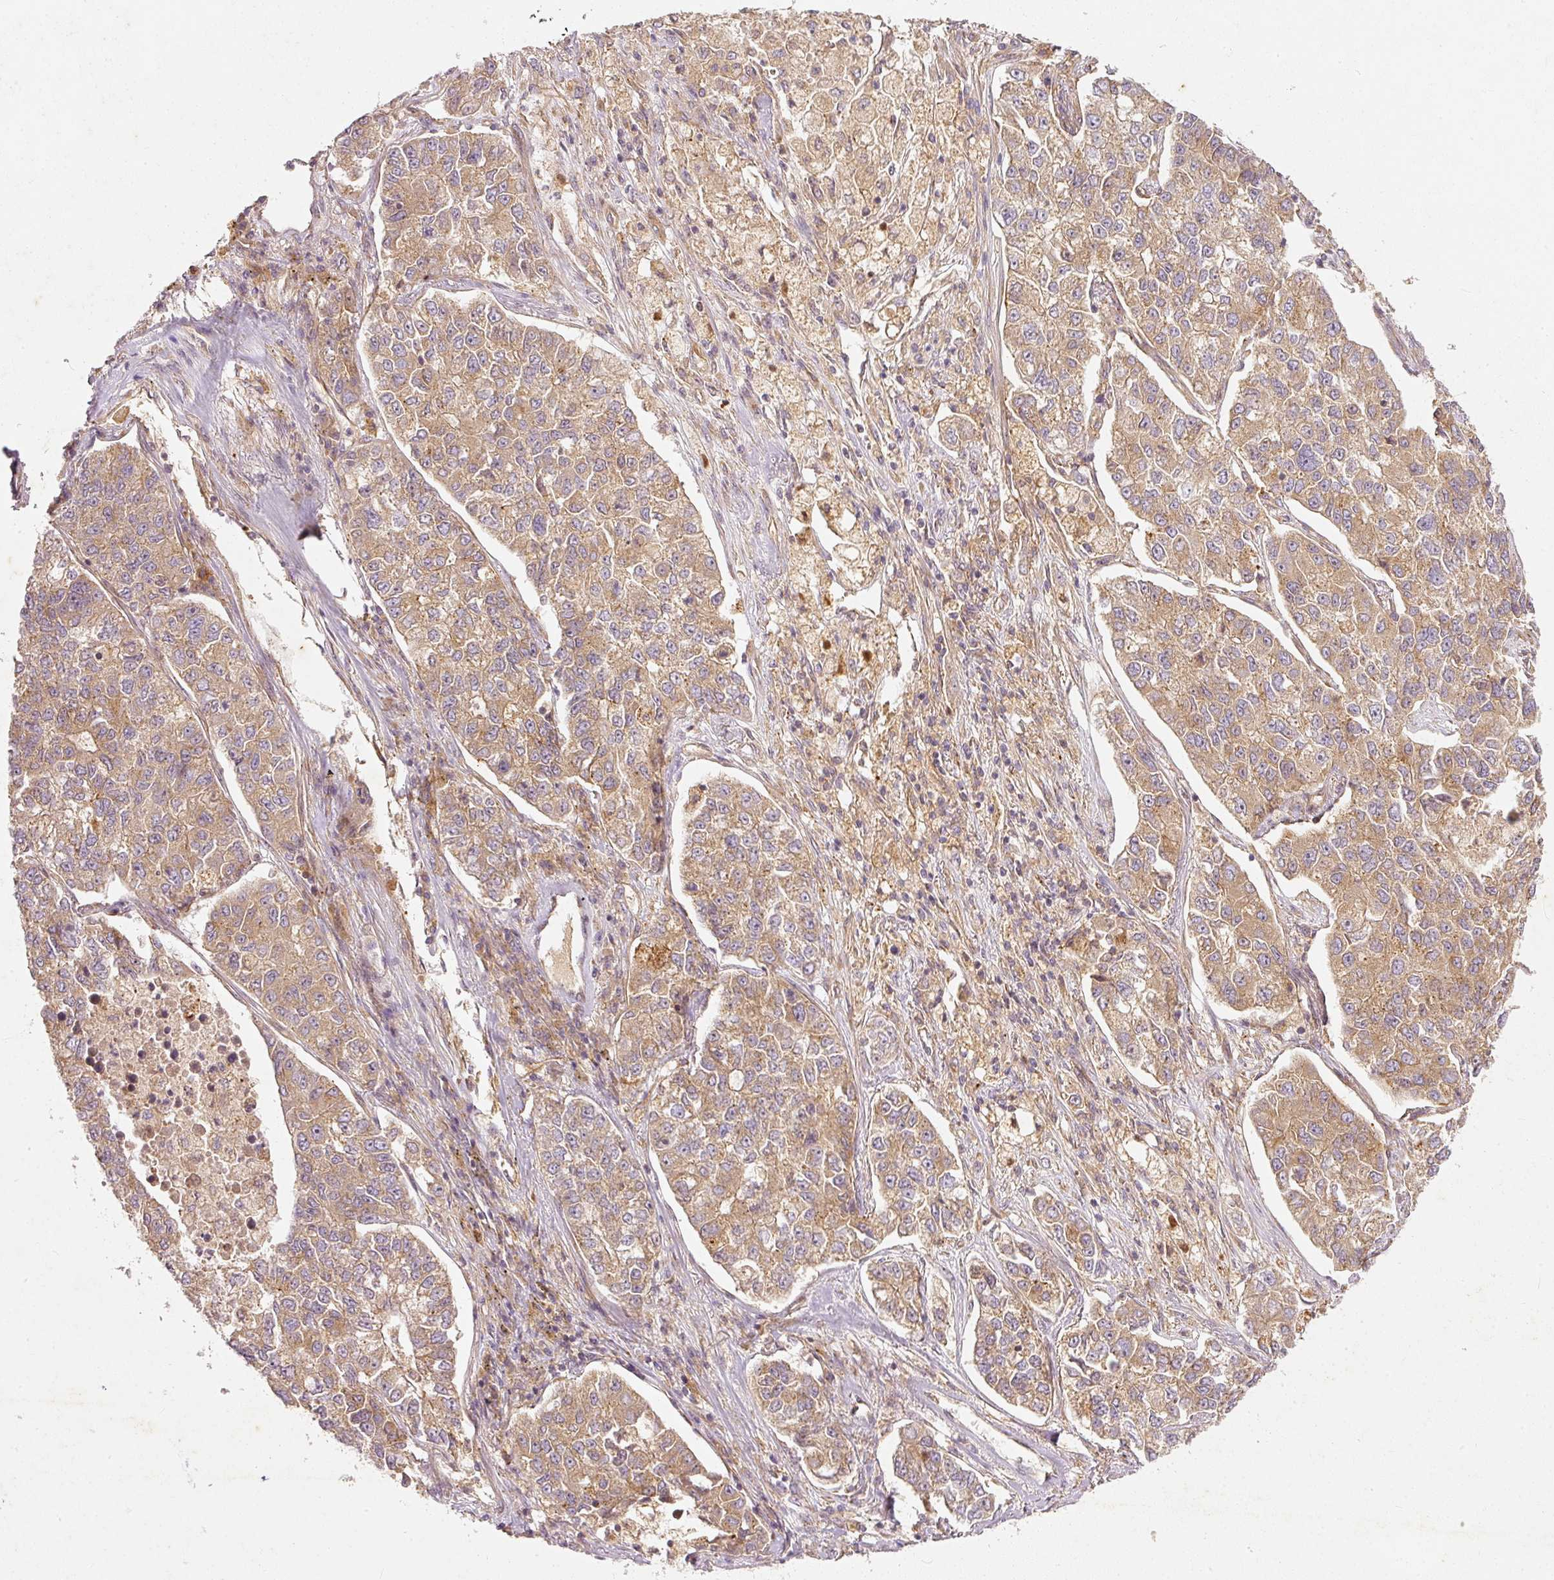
{"staining": {"intensity": "moderate", "quantity": ">75%", "location": "cytoplasmic/membranous"}, "tissue": "lung cancer", "cell_type": "Tumor cells", "image_type": "cancer", "snomed": [{"axis": "morphology", "description": "Adenocarcinoma, NOS"}, {"axis": "topography", "description": "Lung"}], "caption": "Immunohistochemical staining of human lung cancer (adenocarcinoma) reveals medium levels of moderate cytoplasmic/membranous expression in about >75% of tumor cells. (brown staining indicates protein expression, while blue staining denotes nuclei).", "gene": "ZNF580", "patient": {"sex": "male", "age": 49}}